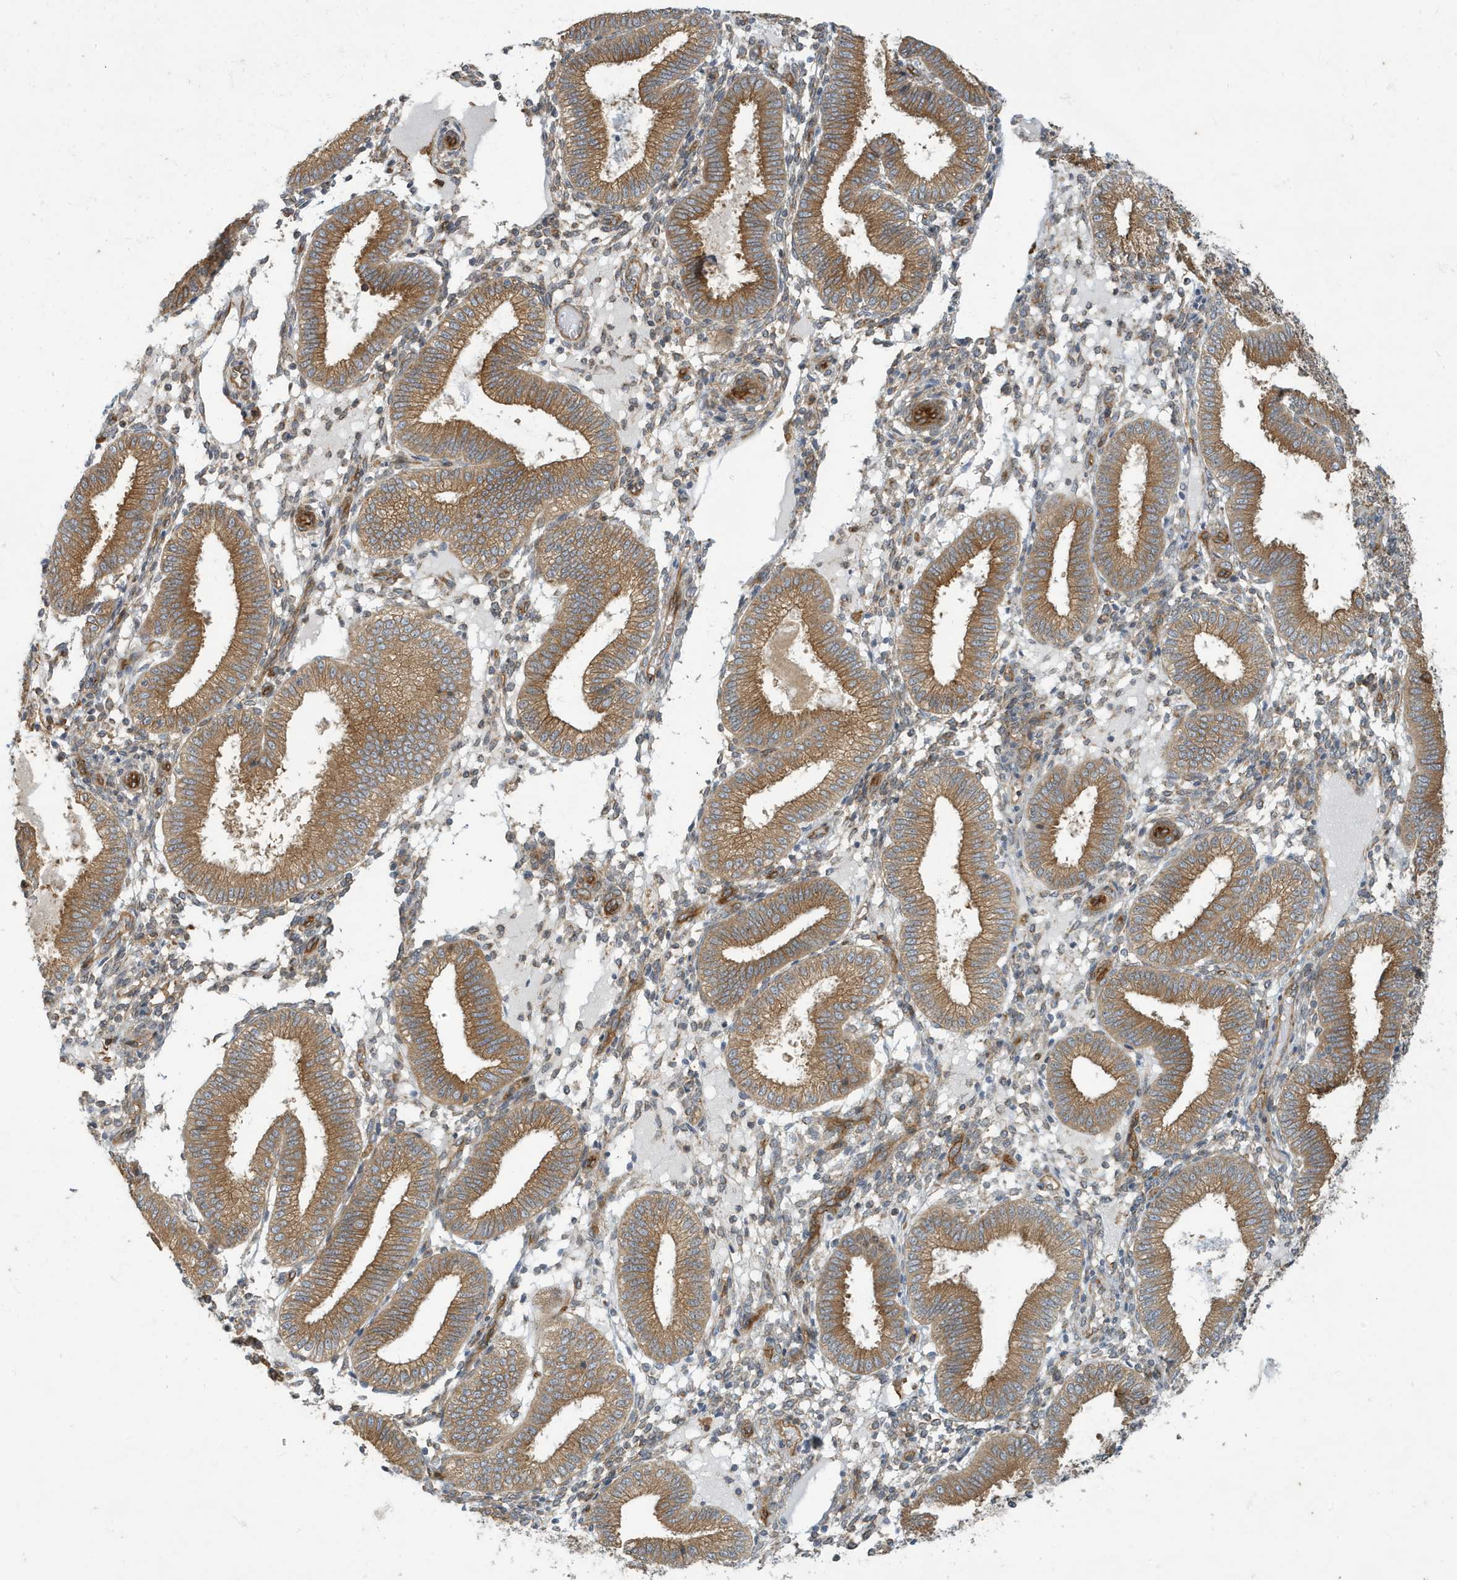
{"staining": {"intensity": "weak", "quantity": "<25%", "location": "cytoplasmic/membranous"}, "tissue": "endometrium", "cell_type": "Cells in endometrial stroma", "image_type": "normal", "snomed": [{"axis": "morphology", "description": "Normal tissue, NOS"}, {"axis": "topography", "description": "Endometrium"}], "caption": "Immunohistochemistry histopathology image of unremarkable endometrium stained for a protein (brown), which exhibits no positivity in cells in endometrial stroma.", "gene": "ATP23", "patient": {"sex": "female", "age": 39}}